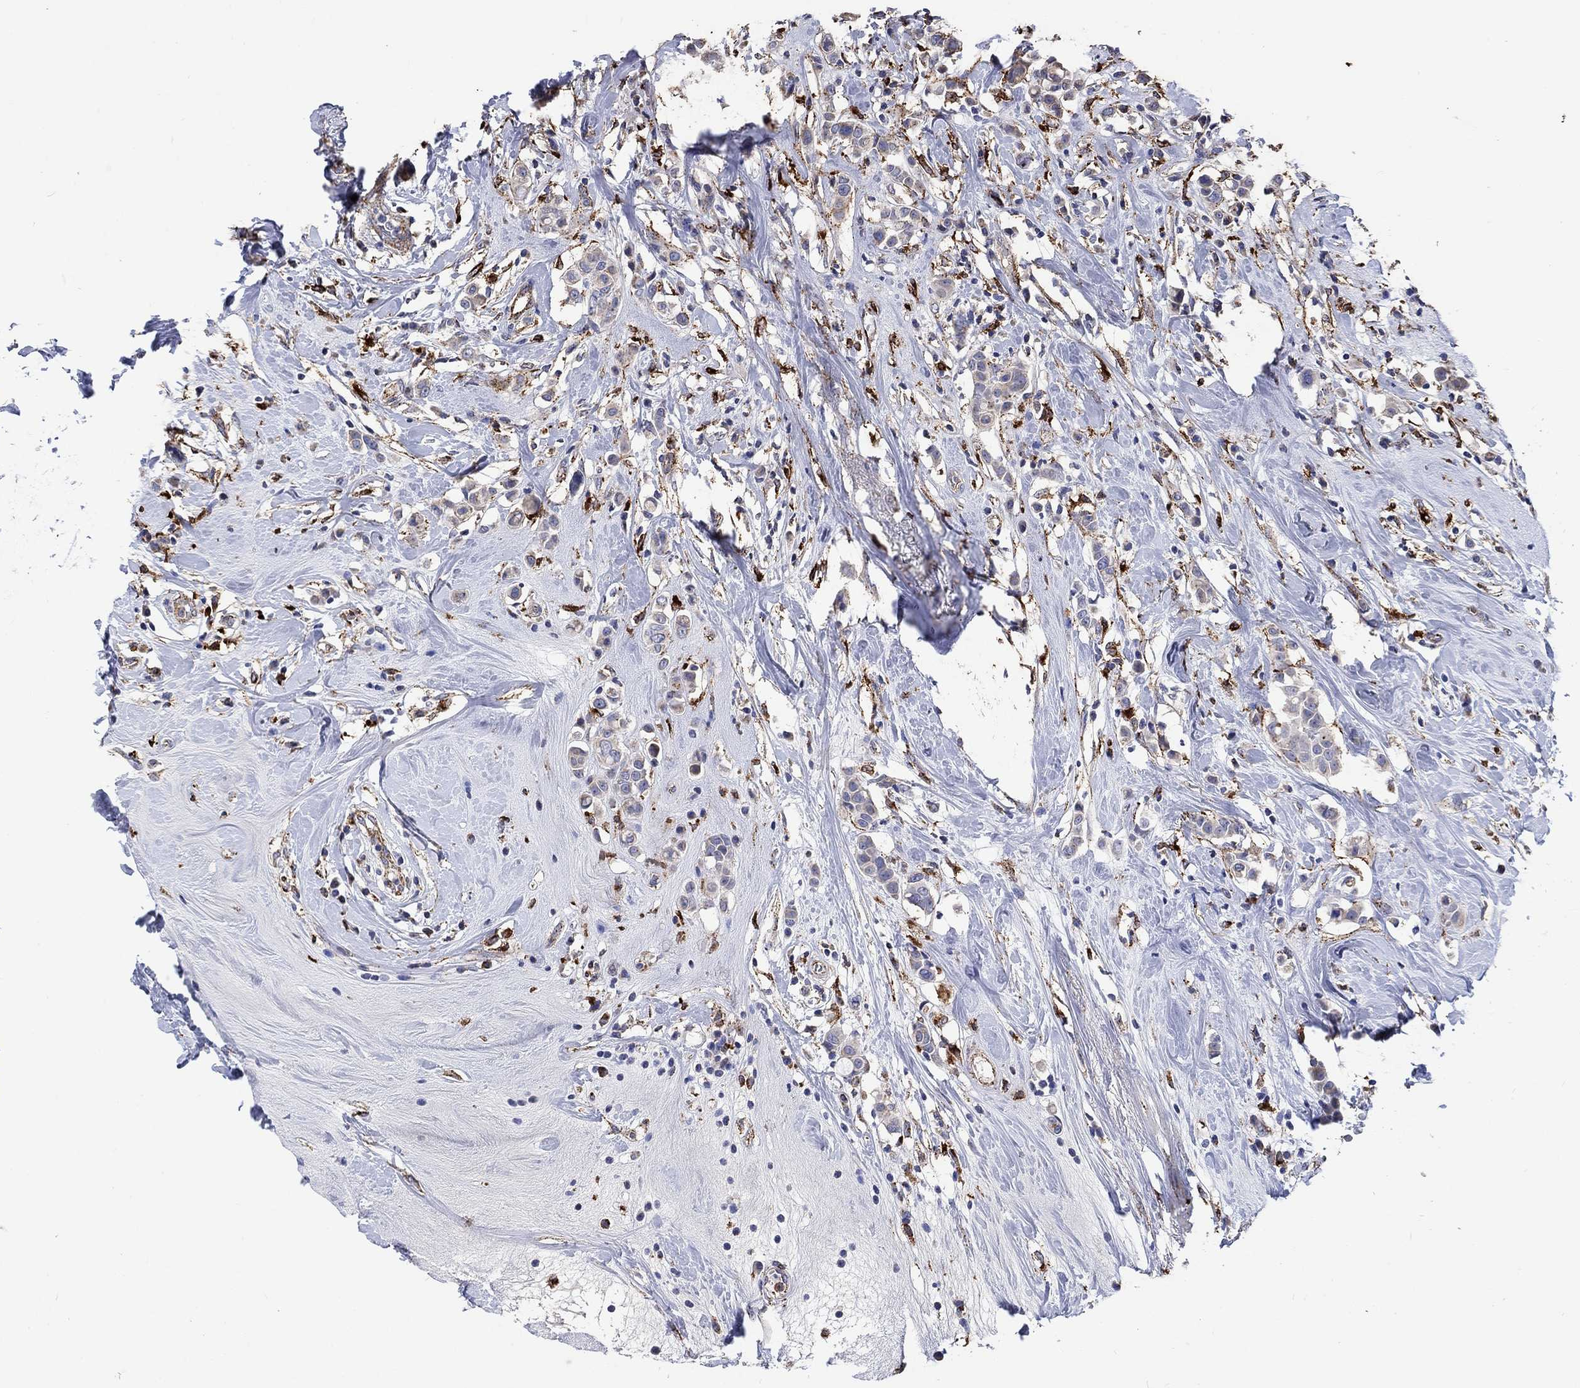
{"staining": {"intensity": "negative", "quantity": "none", "location": "none"}, "tissue": "breast cancer", "cell_type": "Tumor cells", "image_type": "cancer", "snomed": [{"axis": "morphology", "description": "Duct carcinoma"}, {"axis": "topography", "description": "Breast"}], "caption": "Histopathology image shows no protein positivity in tumor cells of infiltrating ductal carcinoma (breast) tissue.", "gene": "CTSB", "patient": {"sex": "female", "age": 27}}